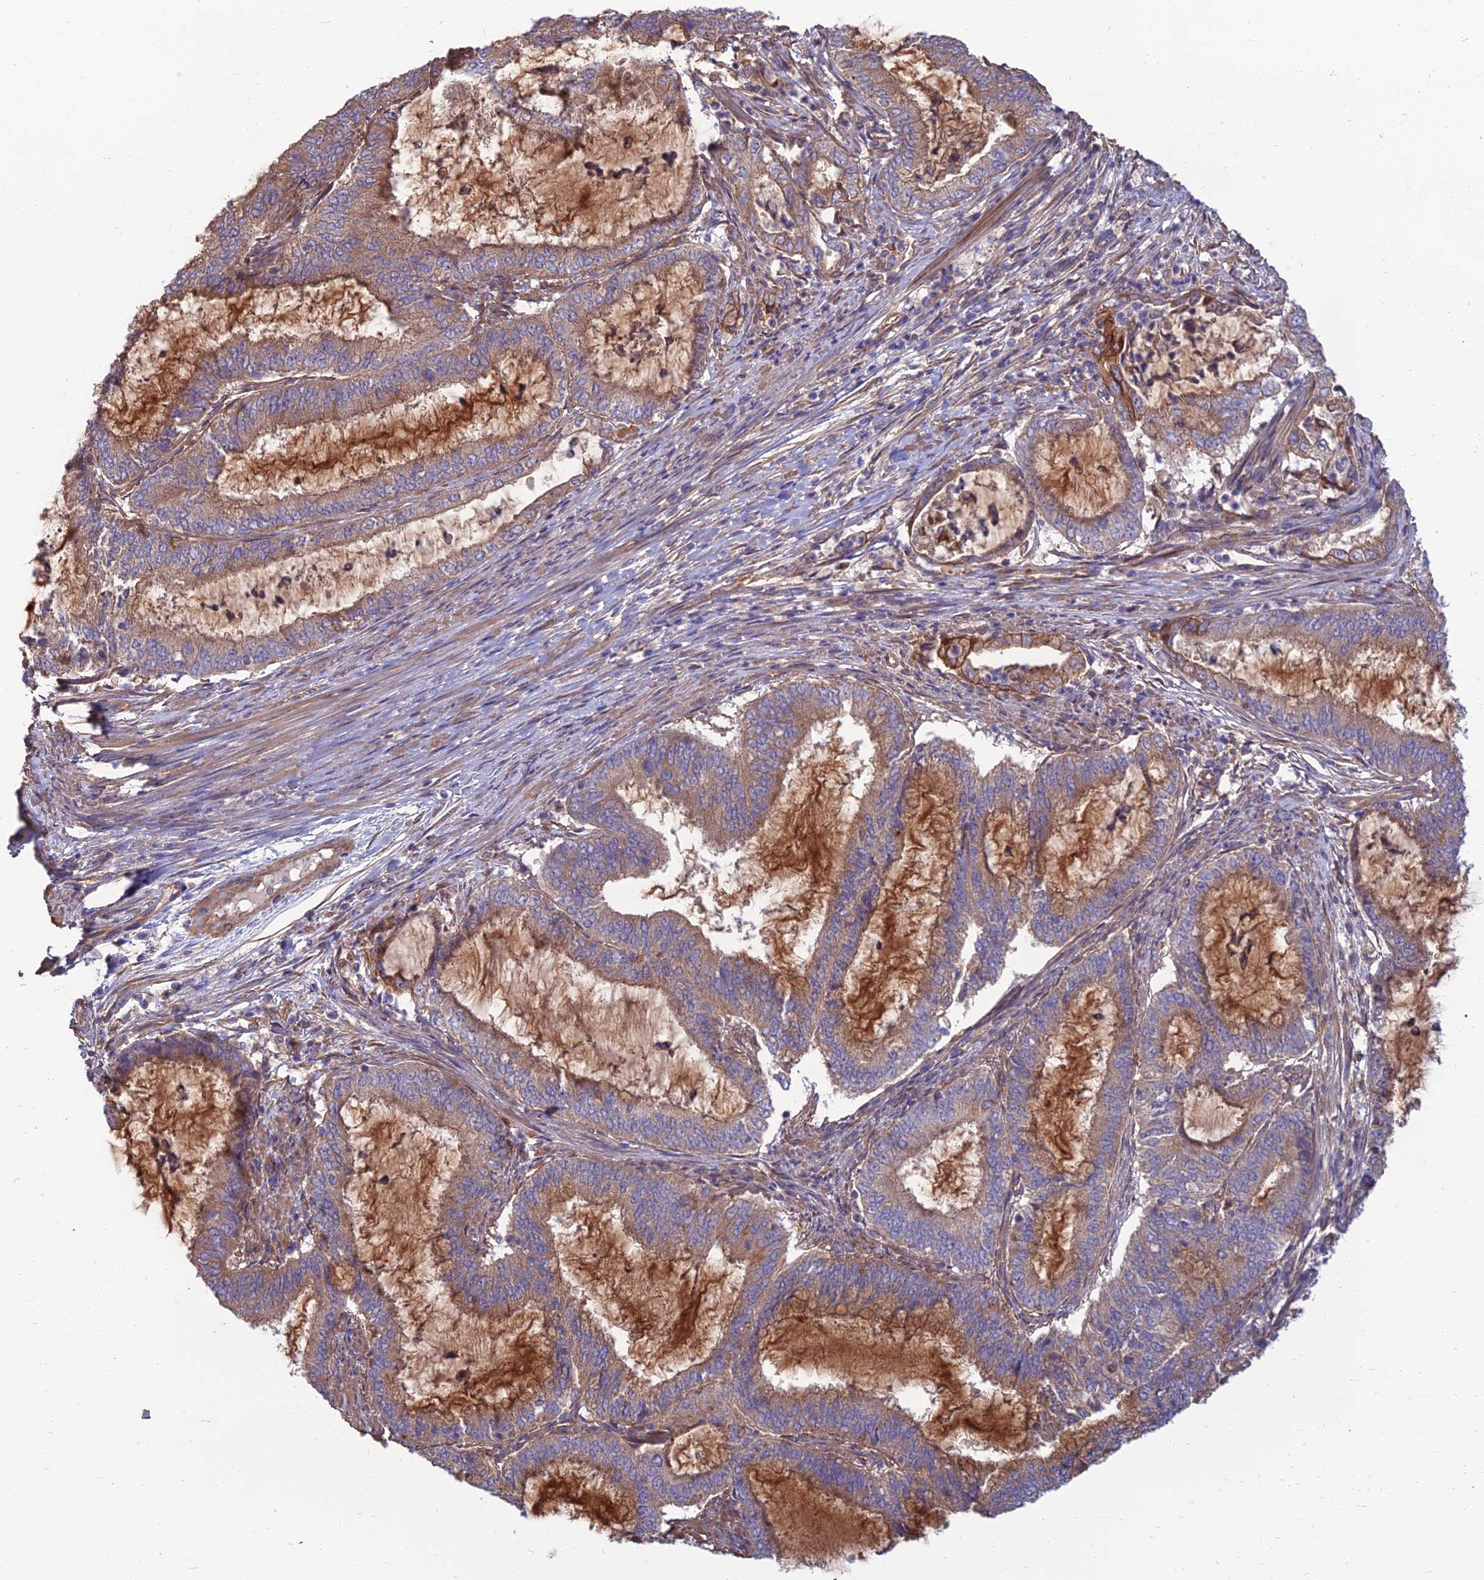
{"staining": {"intensity": "weak", "quantity": "25%-75%", "location": "cytoplasmic/membranous"}, "tissue": "endometrial cancer", "cell_type": "Tumor cells", "image_type": "cancer", "snomed": [{"axis": "morphology", "description": "Adenocarcinoma, NOS"}, {"axis": "topography", "description": "Endometrium"}], "caption": "DAB (3,3'-diaminobenzidine) immunohistochemical staining of adenocarcinoma (endometrial) shows weak cytoplasmic/membranous protein positivity in approximately 25%-75% of tumor cells.", "gene": "WDR24", "patient": {"sex": "female", "age": 51}}